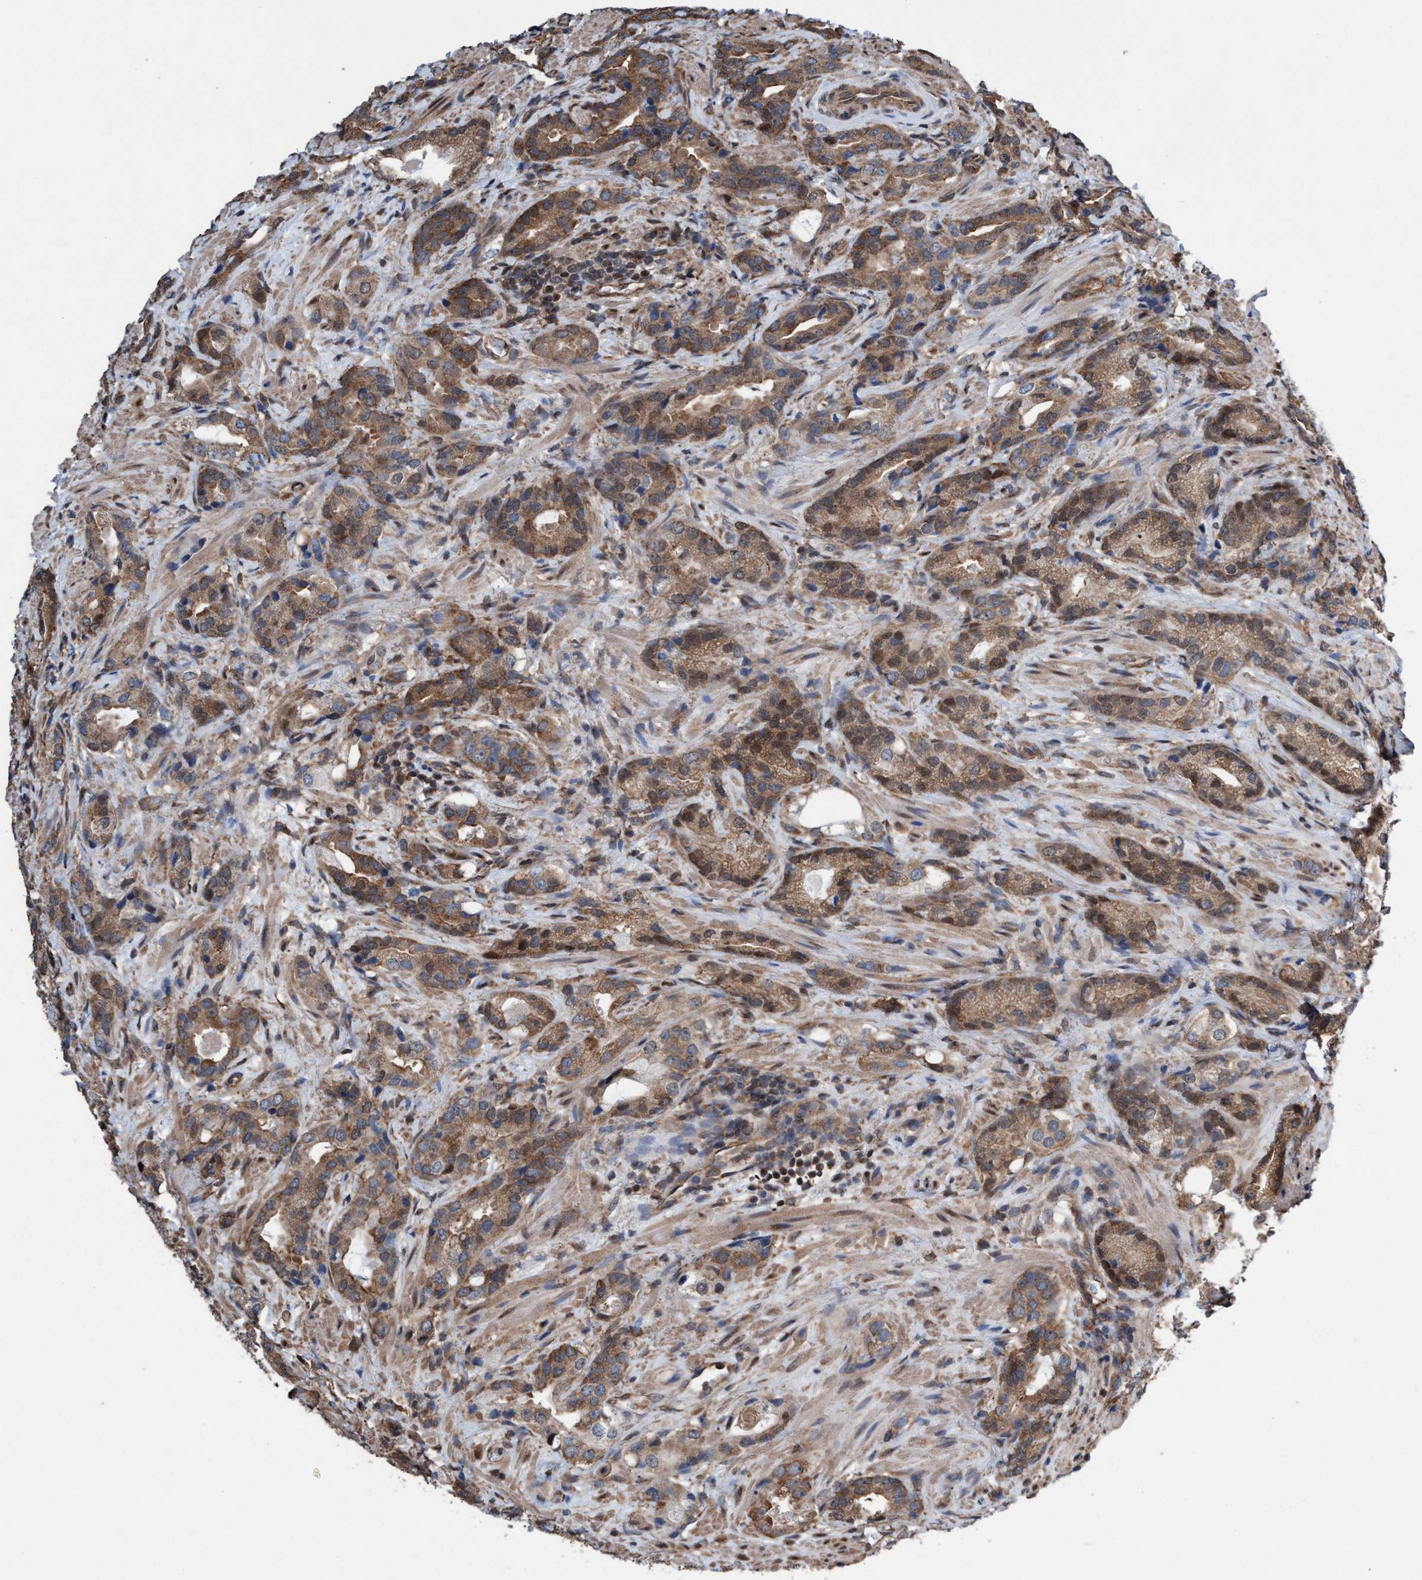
{"staining": {"intensity": "moderate", "quantity": ">75%", "location": "cytoplasmic/membranous"}, "tissue": "prostate cancer", "cell_type": "Tumor cells", "image_type": "cancer", "snomed": [{"axis": "morphology", "description": "Adenocarcinoma, High grade"}, {"axis": "topography", "description": "Prostate"}], "caption": "Tumor cells display medium levels of moderate cytoplasmic/membranous staining in about >75% of cells in prostate cancer (adenocarcinoma (high-grade)).", "gene": "METAP2", "patient": {"sex": "male", "age": 63}}